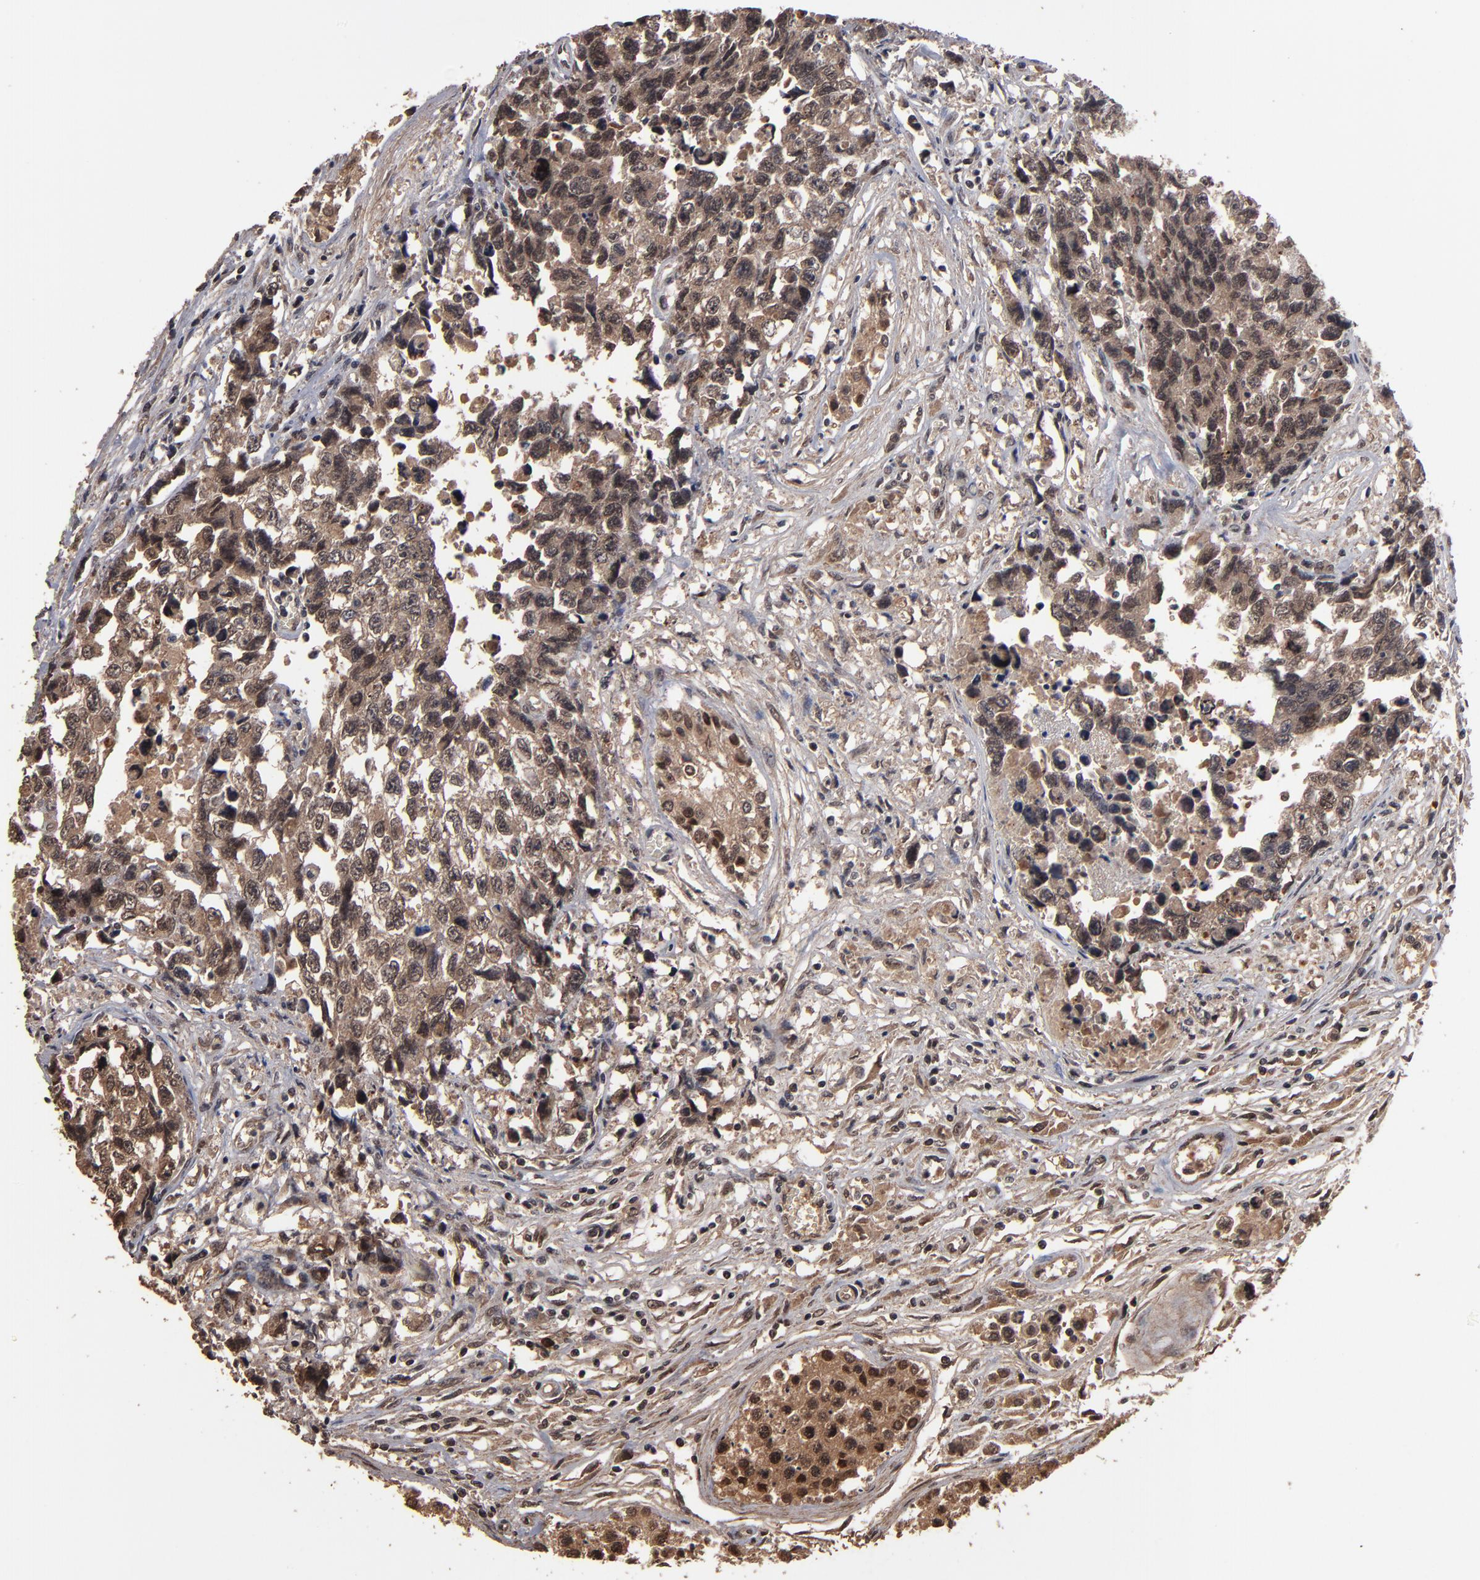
{"staining": {"intensity": "moderate", "quantity": ">75%", "location": "cytoplasmic/membranous,nuclear"}, "tissue": "testis cancer", "cell_type": "Tumor cells", "image_type": "cancer", "snomed": [{"axis": "morphology", "description": "Carcinoma, Embryonal, NOS"}, {"axis": "topography", "description": "Testis"}], "caption": "This is a micrograph of IHC staining of testis cancer, which shows moderate positivity in the cytoplasmic/membranous and nuclear of tumor cells.", "gene": "NXF2B", "patient": {"sex": "male", "age": 31}}